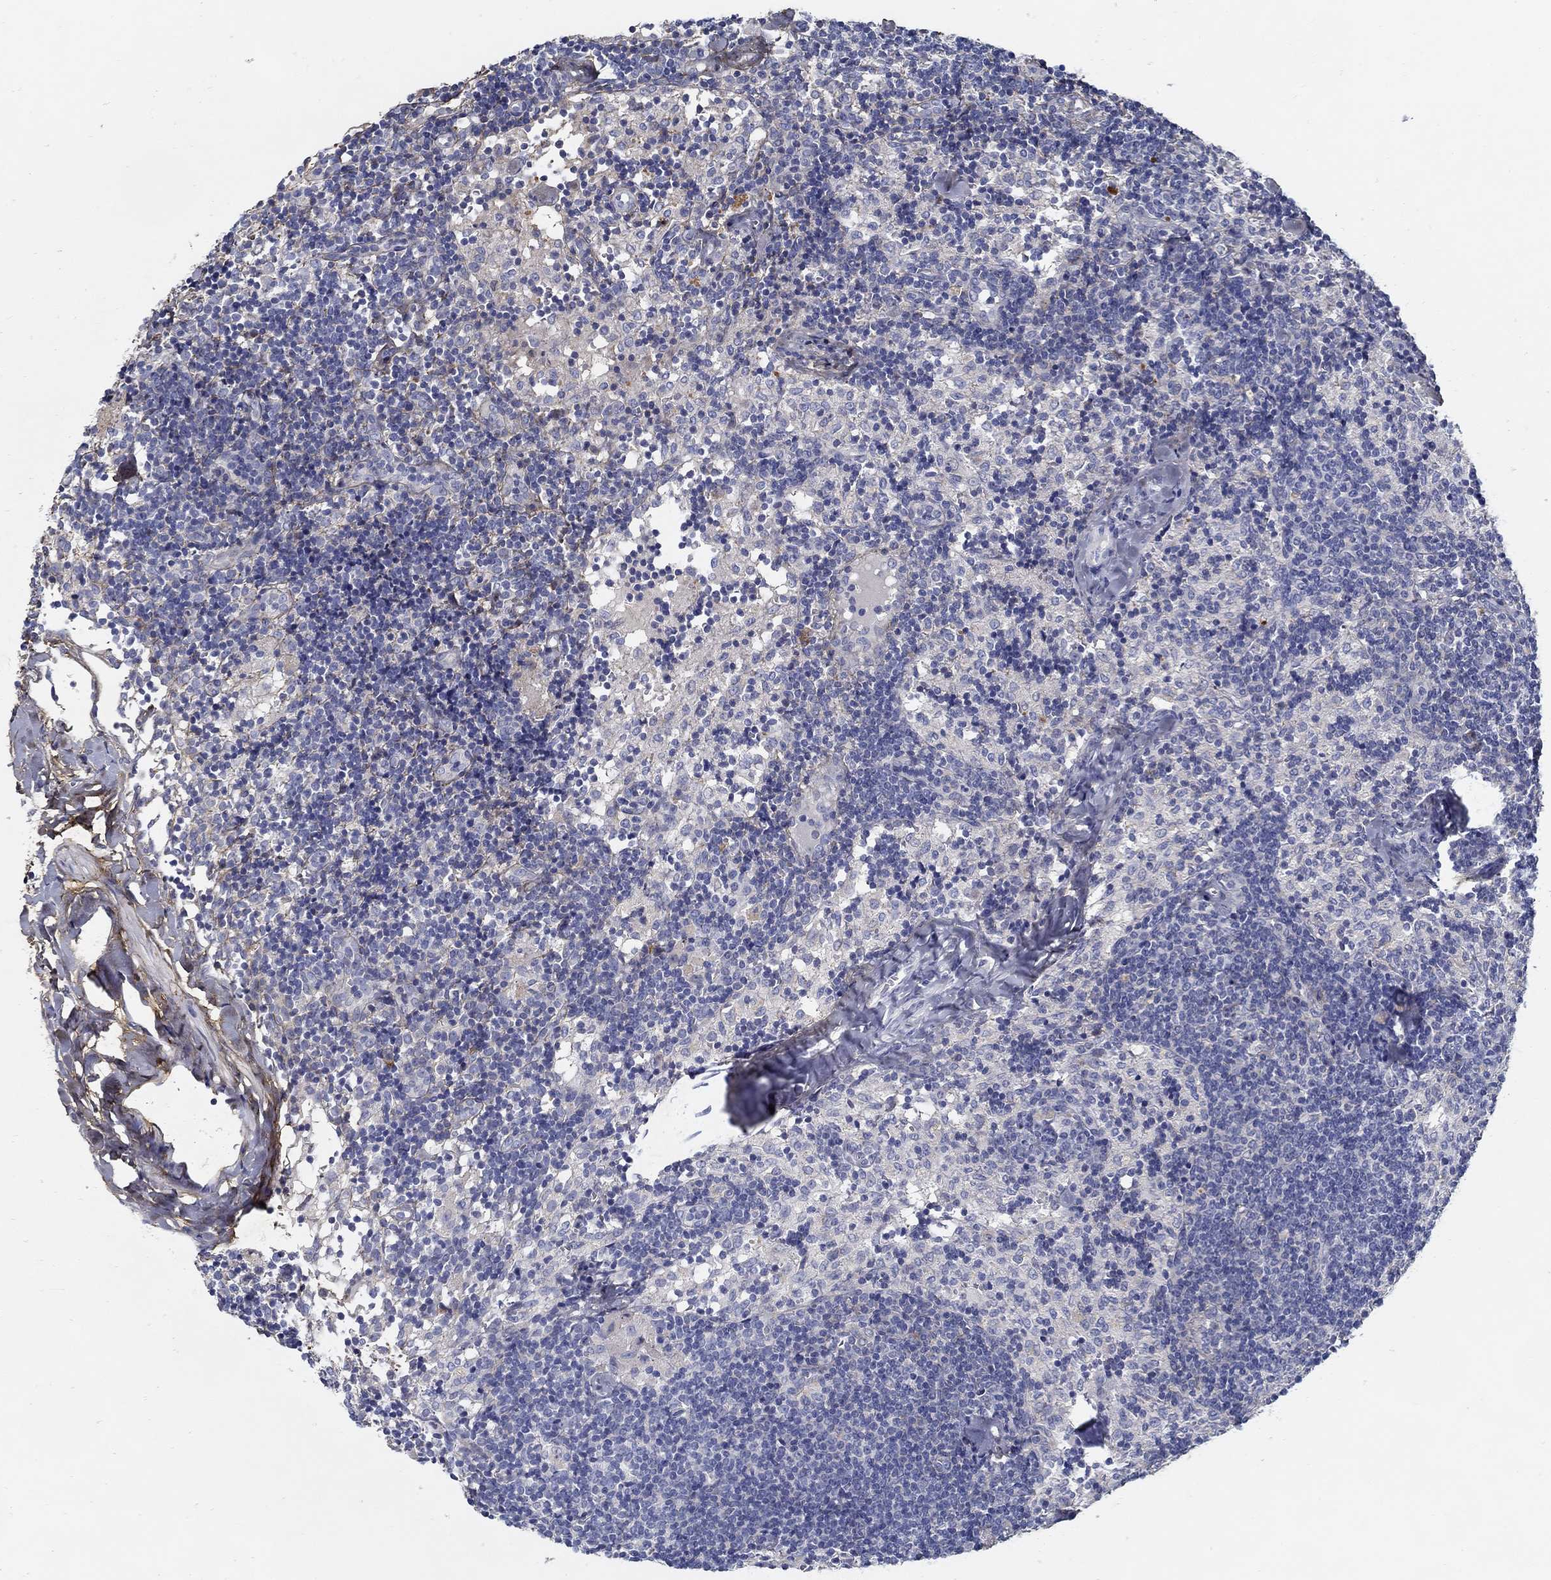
{"staining": {"intensity": "negative", "quantity": "none", "location": "none"}, "tissue": "lymph node", "cell_type": "Germinal center cells", "image_type": "normal", "snomed": [{"axis": "morphology", "description": "Normal tissue, NOS"}, {"axis": "topography", "description": "Lymph node"}], "caption": "Immunohistochemistry micrograph of unremarkable lymph node: human lymph node stained with DAB (3,3'-diaminobenzidine) displays no significant protein staining in germinal center cells. (Immunohistochemistry, brightfield microscopy, high magnification).", "gene": "TGFBI", "patient": {"sex": "female", "age": 52}}